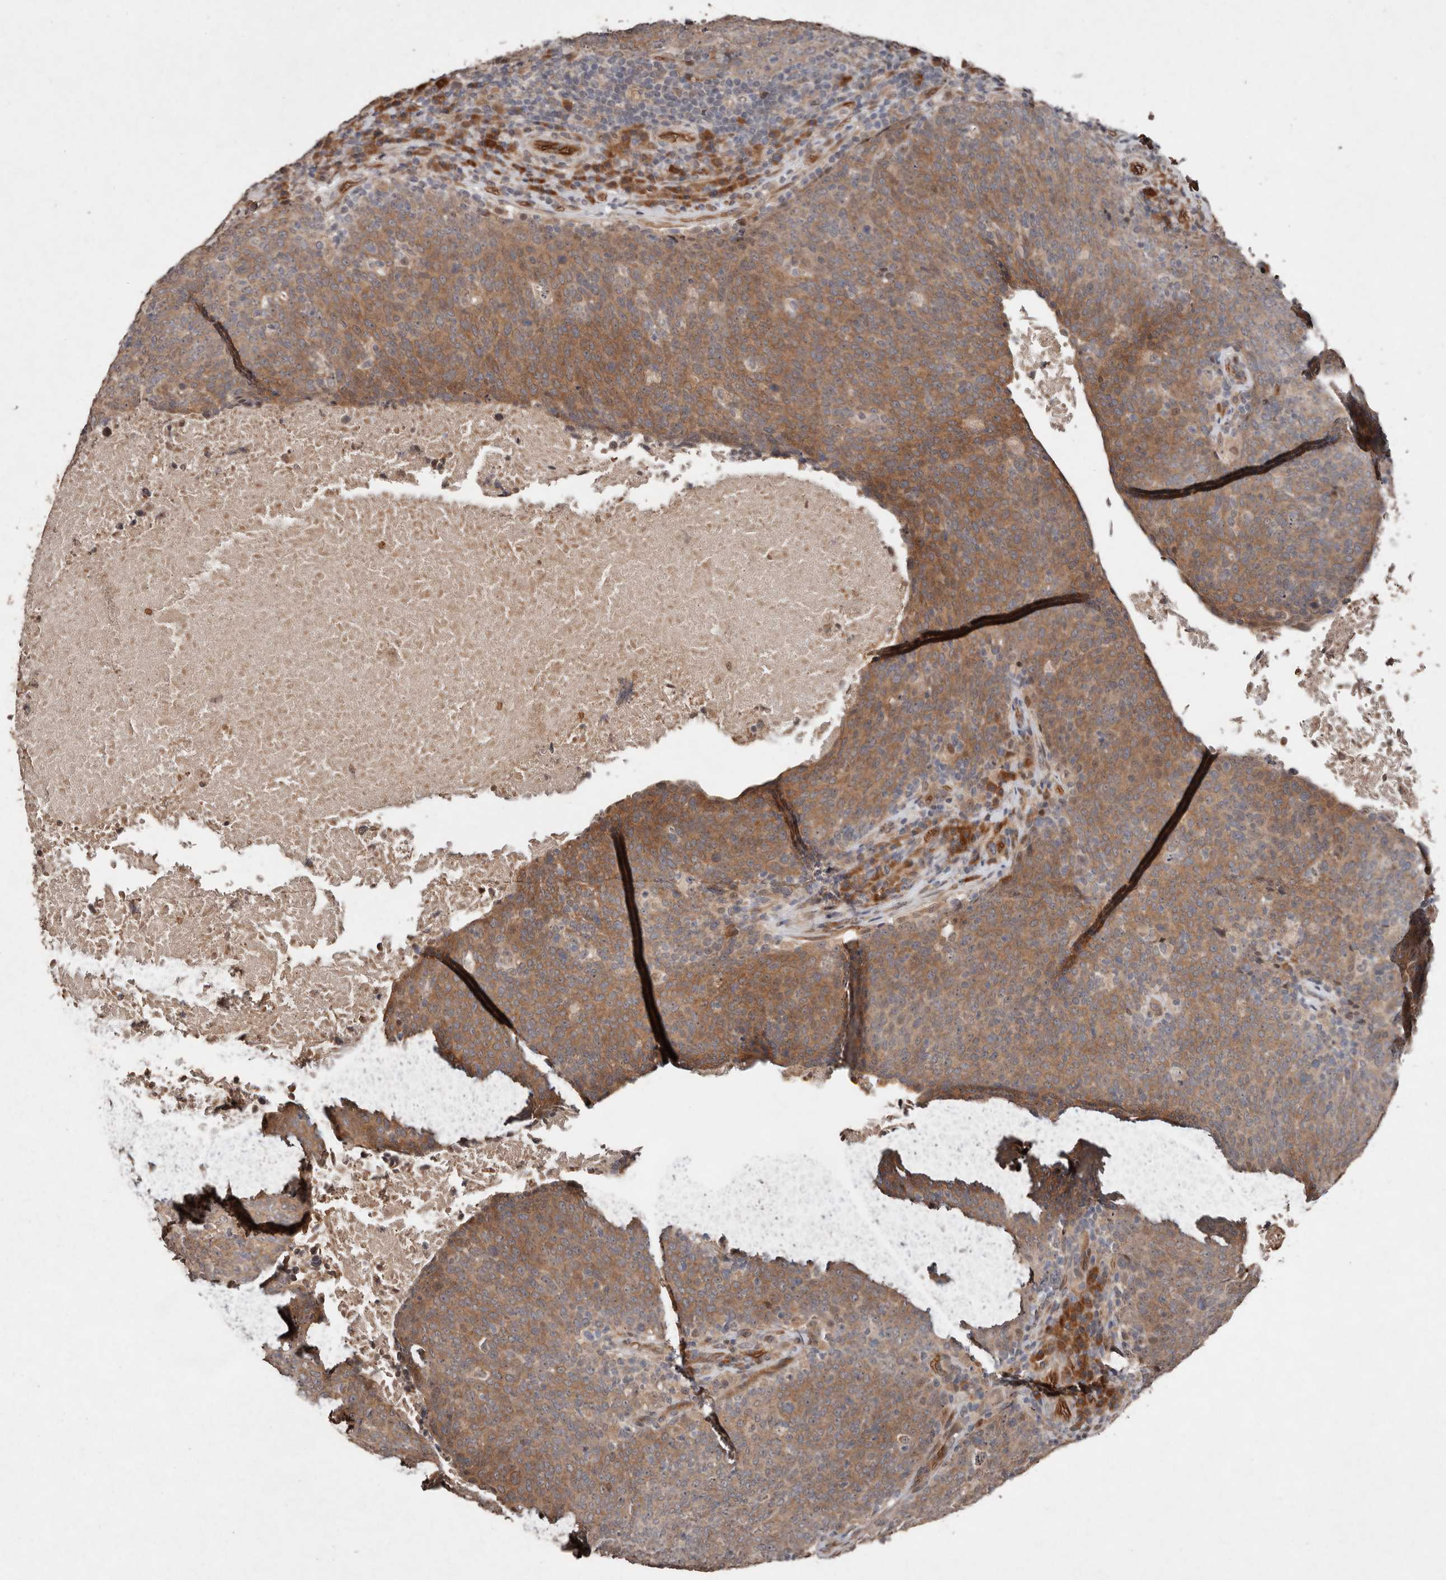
{"staining": {"intensity": "moderate", "quantity": ">75%", "location": "cytoplasmic/membranous"}, "tissue": "head and neck cancer", "cell_type": "Tumor cells", "image_type": "cancer", "snomed": [{"axis": "morphology", "description": "Squamous cell carcinoma, NOS"}, {"axis": "morphology", "description": "Squamous cell carcinoma, metastatic, NOS"}, {"axis": "topography", "description": "Lymph node"}, {"axis": "topography", "description": "Head-Neck"}], "caption": "Immunohistochemical staining of human head and neck cancer exhibits medium levels of moderate cytoplasmic/membranous positivity in about >75% of tumor cells.", "gene": "DIP2C", "patient": {"sex": "male", "age": 62}}